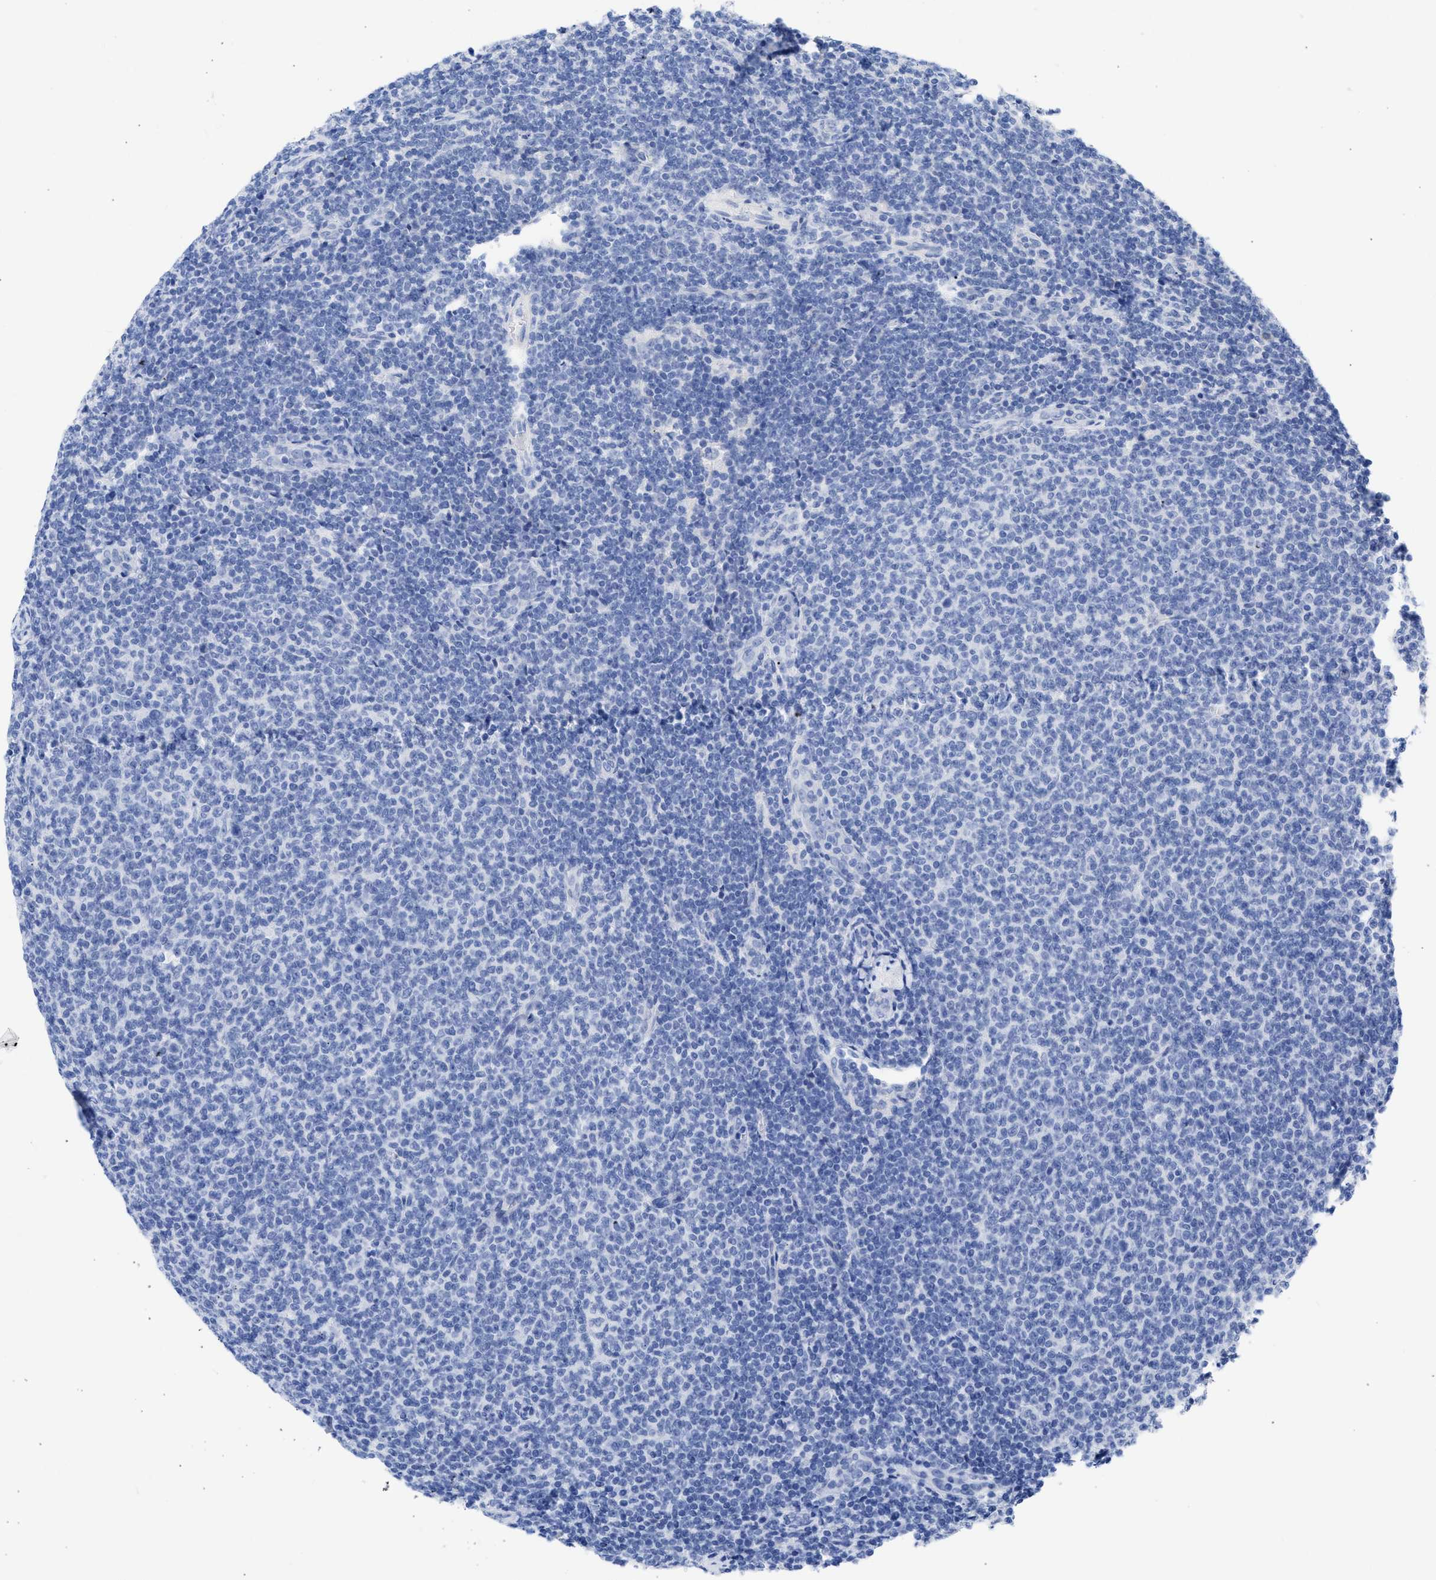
{"staining": {"intensity": "negative", "quantity": "none", "location": "none"}, "tissue": "lymphoma", "cell_type": "Tumor cells", "image_type": "cancer", "snomed": [{"axis": "morphology", "description": "Malignant lymphoma, non-Hodgkin's type, Low grade"}, {"axis": "topography", "description": "Lymph node"}], "caption": "An immunohistochemistry micrograph of low-grade malignant lymphoma, non-Hodgkin's type is shown. There is no staining in tumor cells of low-grade malignant lymphoma, non-Hodgkin's type.", "gene": "RSPH1", "patient": {"sex": "male", "age": 66}}